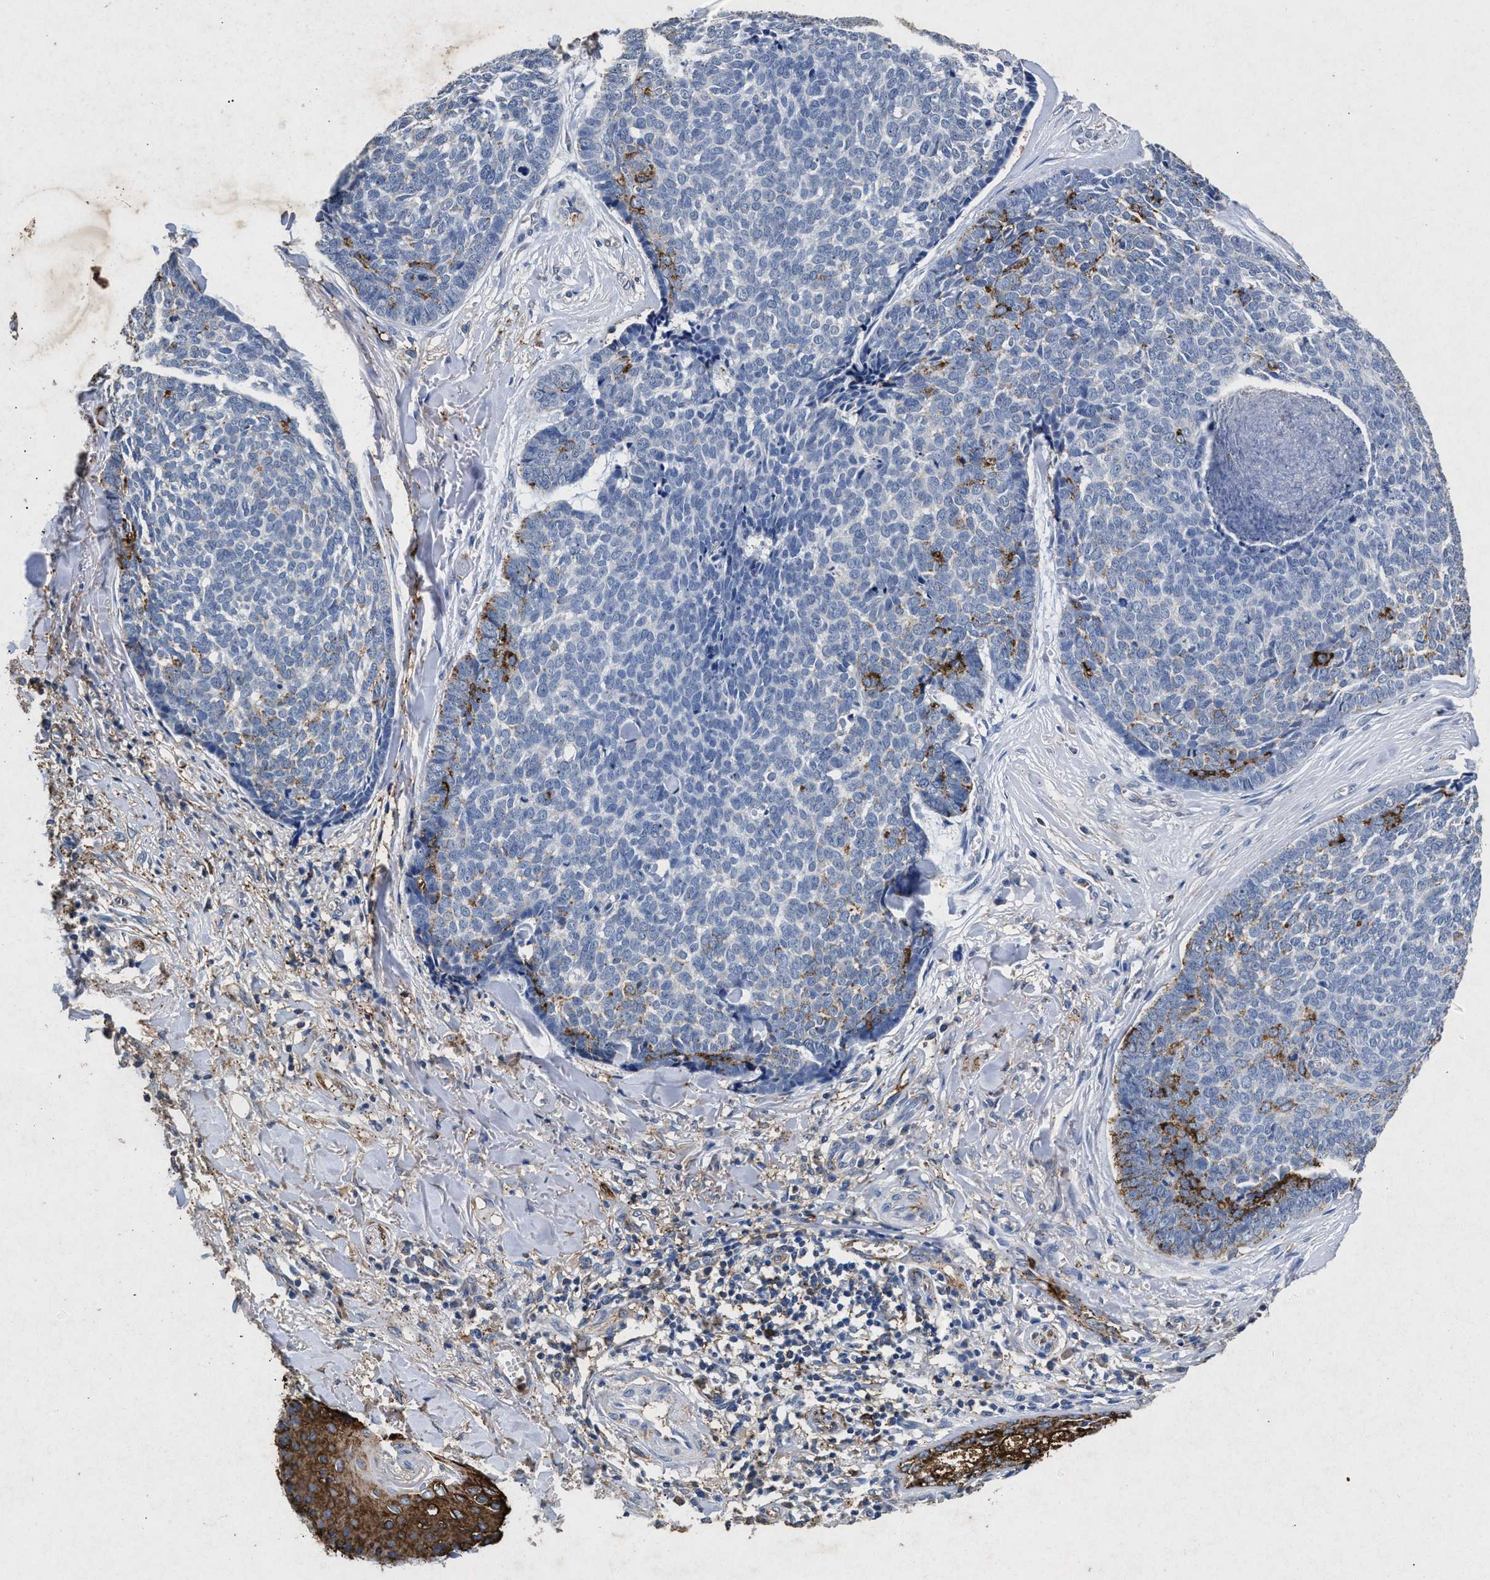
{"staining": {"intensity": "moderate", "quantity": "<25%", "location": "cytoplasmic/membranous"}, "tissue": "skin cancer", "cell_type": "Tumor cells", "image_type": "cancer", "snomed": [{"axis": "morphology", "description": "Basal cell carcinoma"}, {"axis": "topography", "description": "Skin"}], "caption": "Immunohistochemistry (IHC) (DAB (3,3'-diaminobenzidine)) staining of human basal cell carcinoma (skin) exhibits moderate cytoplasmic/membranous protein expression in about <25% of tumor cells.", "gene": "LTB4R2", "patient": {"sex": "male", "age": 84}}